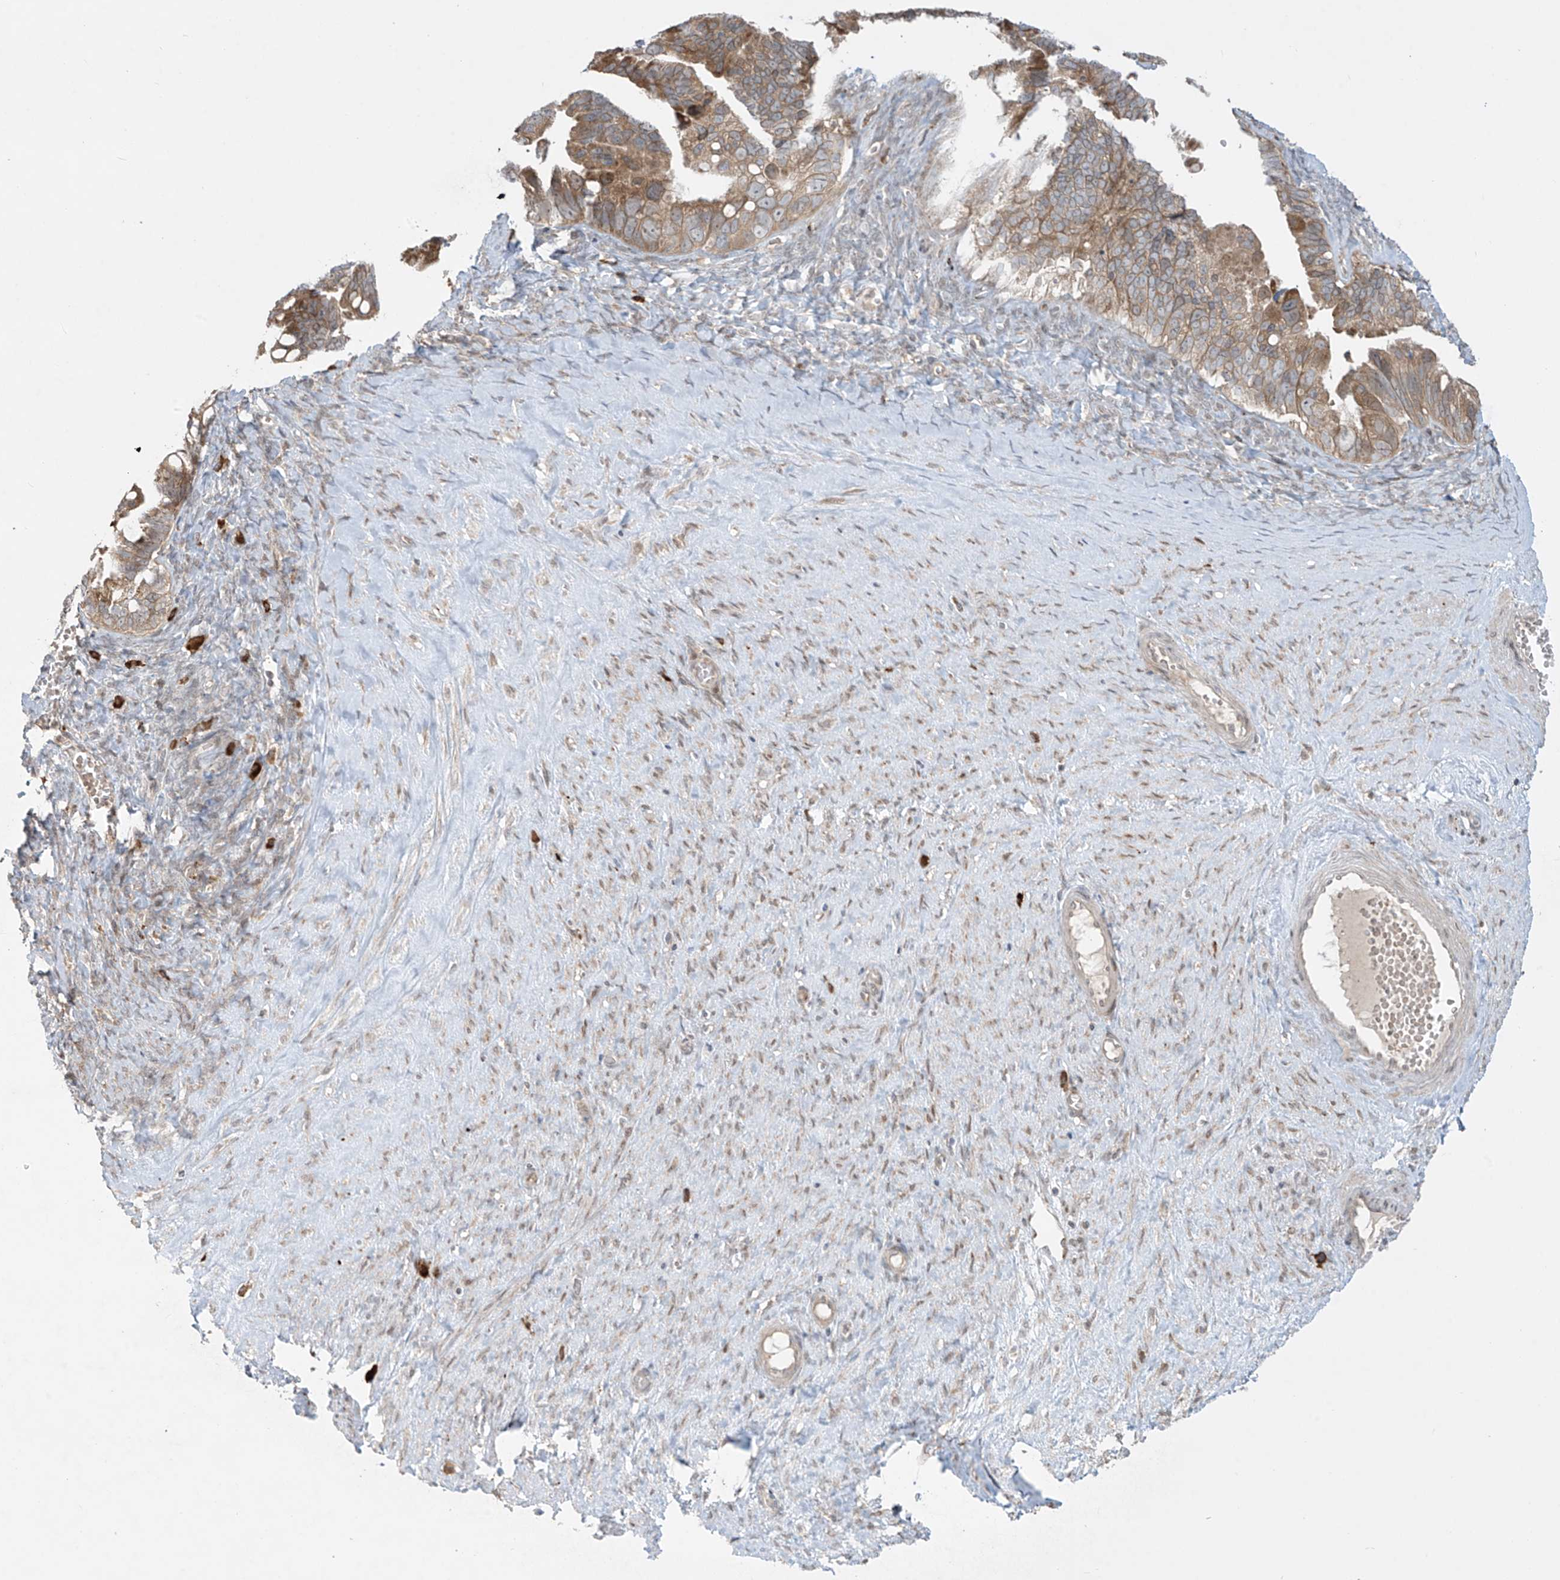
{"staining": {"intensity": "moderate", "quantity": ">75%", "location": "cytoplasmic/membranous"}, "tissue": "ovarian cancer", "cell_type": "Tumor cells", "image_type": "cancer", "snomed": [{"axis": "morphology", "description": "Cystadenocarcinoma, serous, NOS"}, {"axis": "topography", "description": "Ovary"}], "caption": "Immunohistochemistry image of ovarian serous cystadenocarcinoma stained for a protein (brown), which shows medium levels of moderate cytoplasmic/membranous positivity in about >75% of tumor cells.", "gene": "PPAT", "patient": {"sex": "female", "age": 56}}